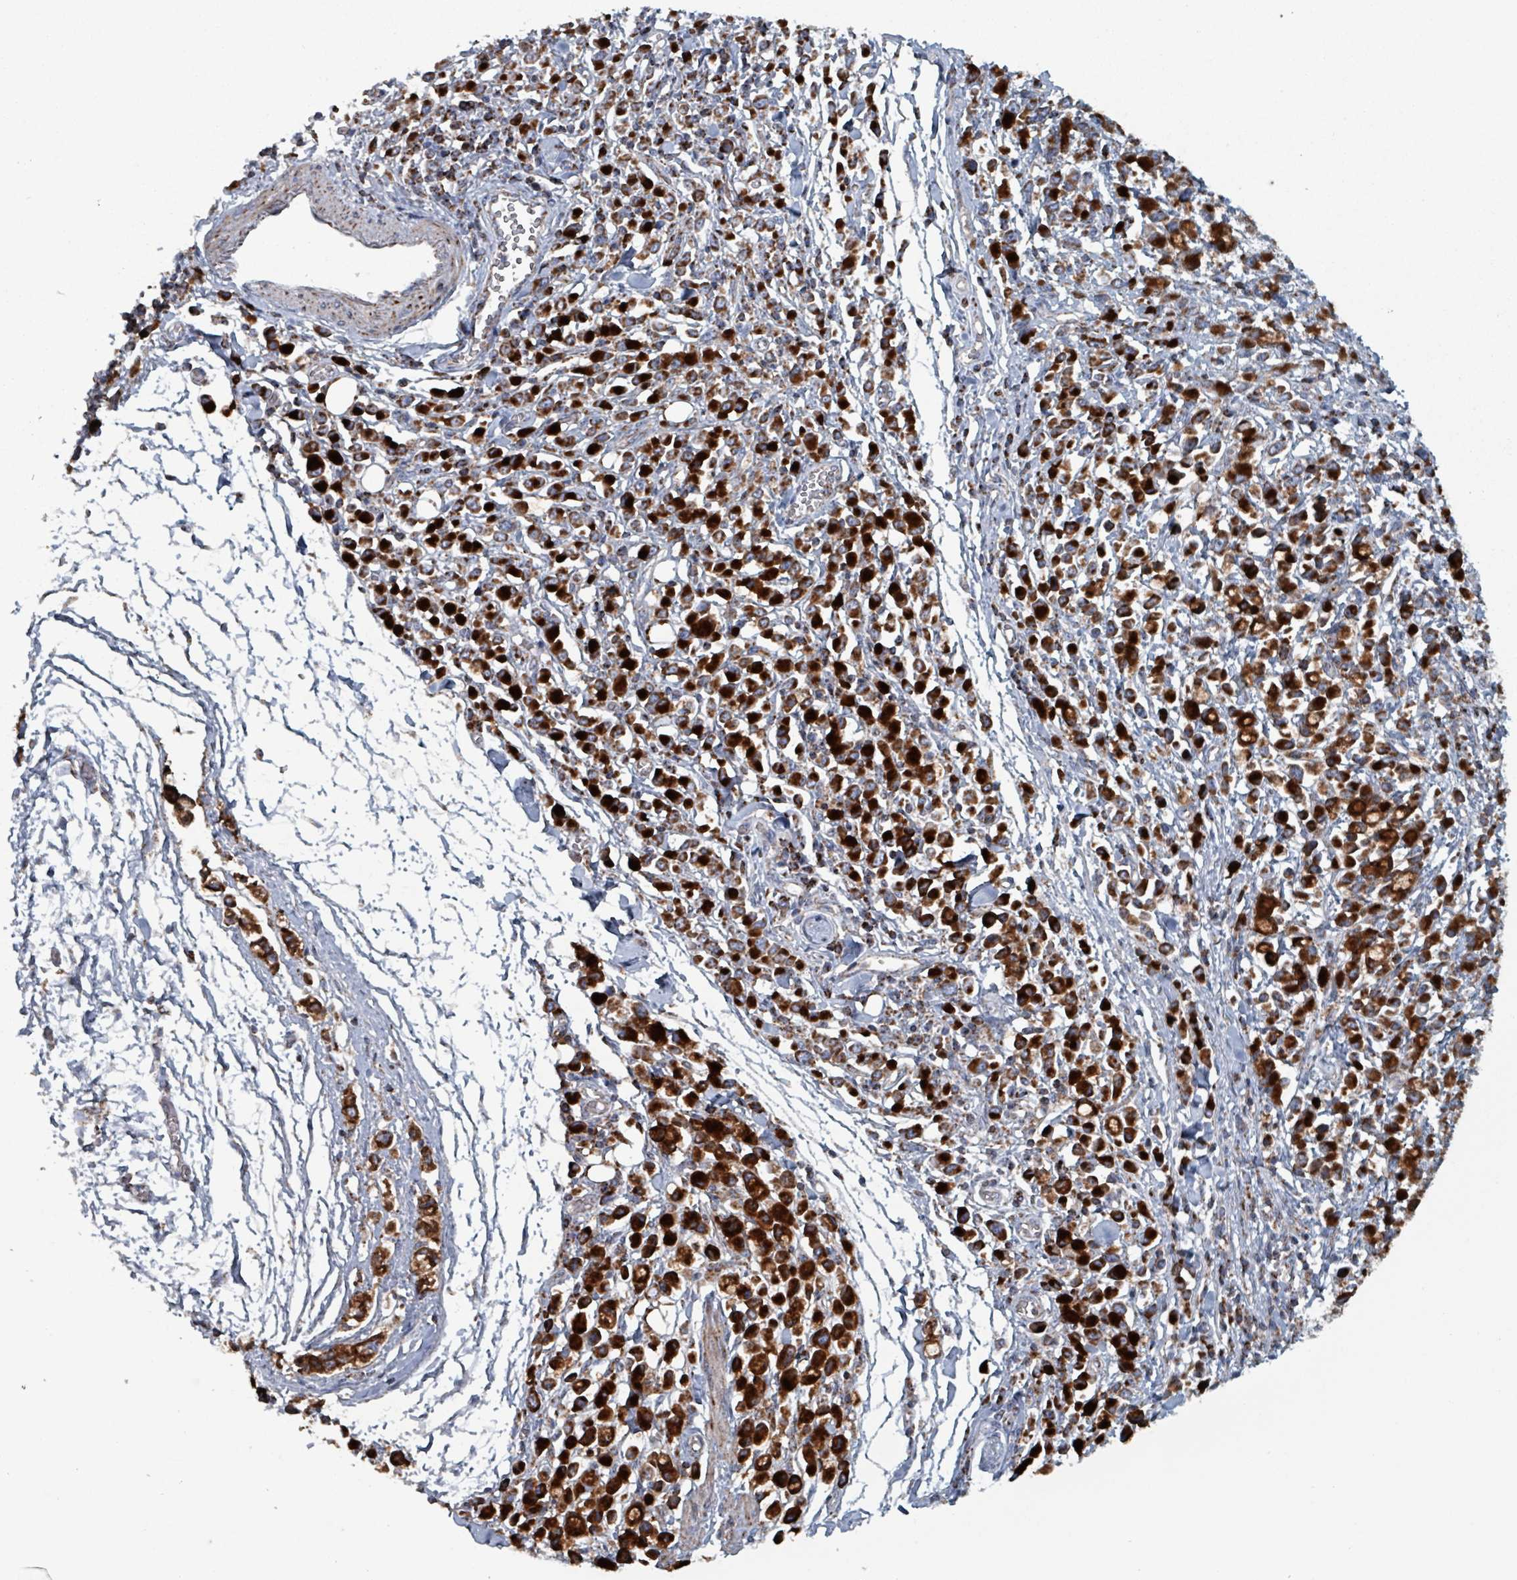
{"staining": {"intensity": "strong", "quantity": ">75%", "location": "cytoplasmic/membranous"}, "tissue": "stomach cancer", "cell_type": "Tumor cells", "image_type": "cancer", "snomed": [{"axis": "morphology", "description": "Adenocarcinoma, NOS"}, {"axis": "topography", "description": "Stomach"}], "caption": "Strong cytoplasmic/membranous positivity for a protein is present in about >75% of tumor cells of stomach cancer using immunohistochemistry.", "gene": "ABHD18", "patient": {"sex": "female", "age": 81}}